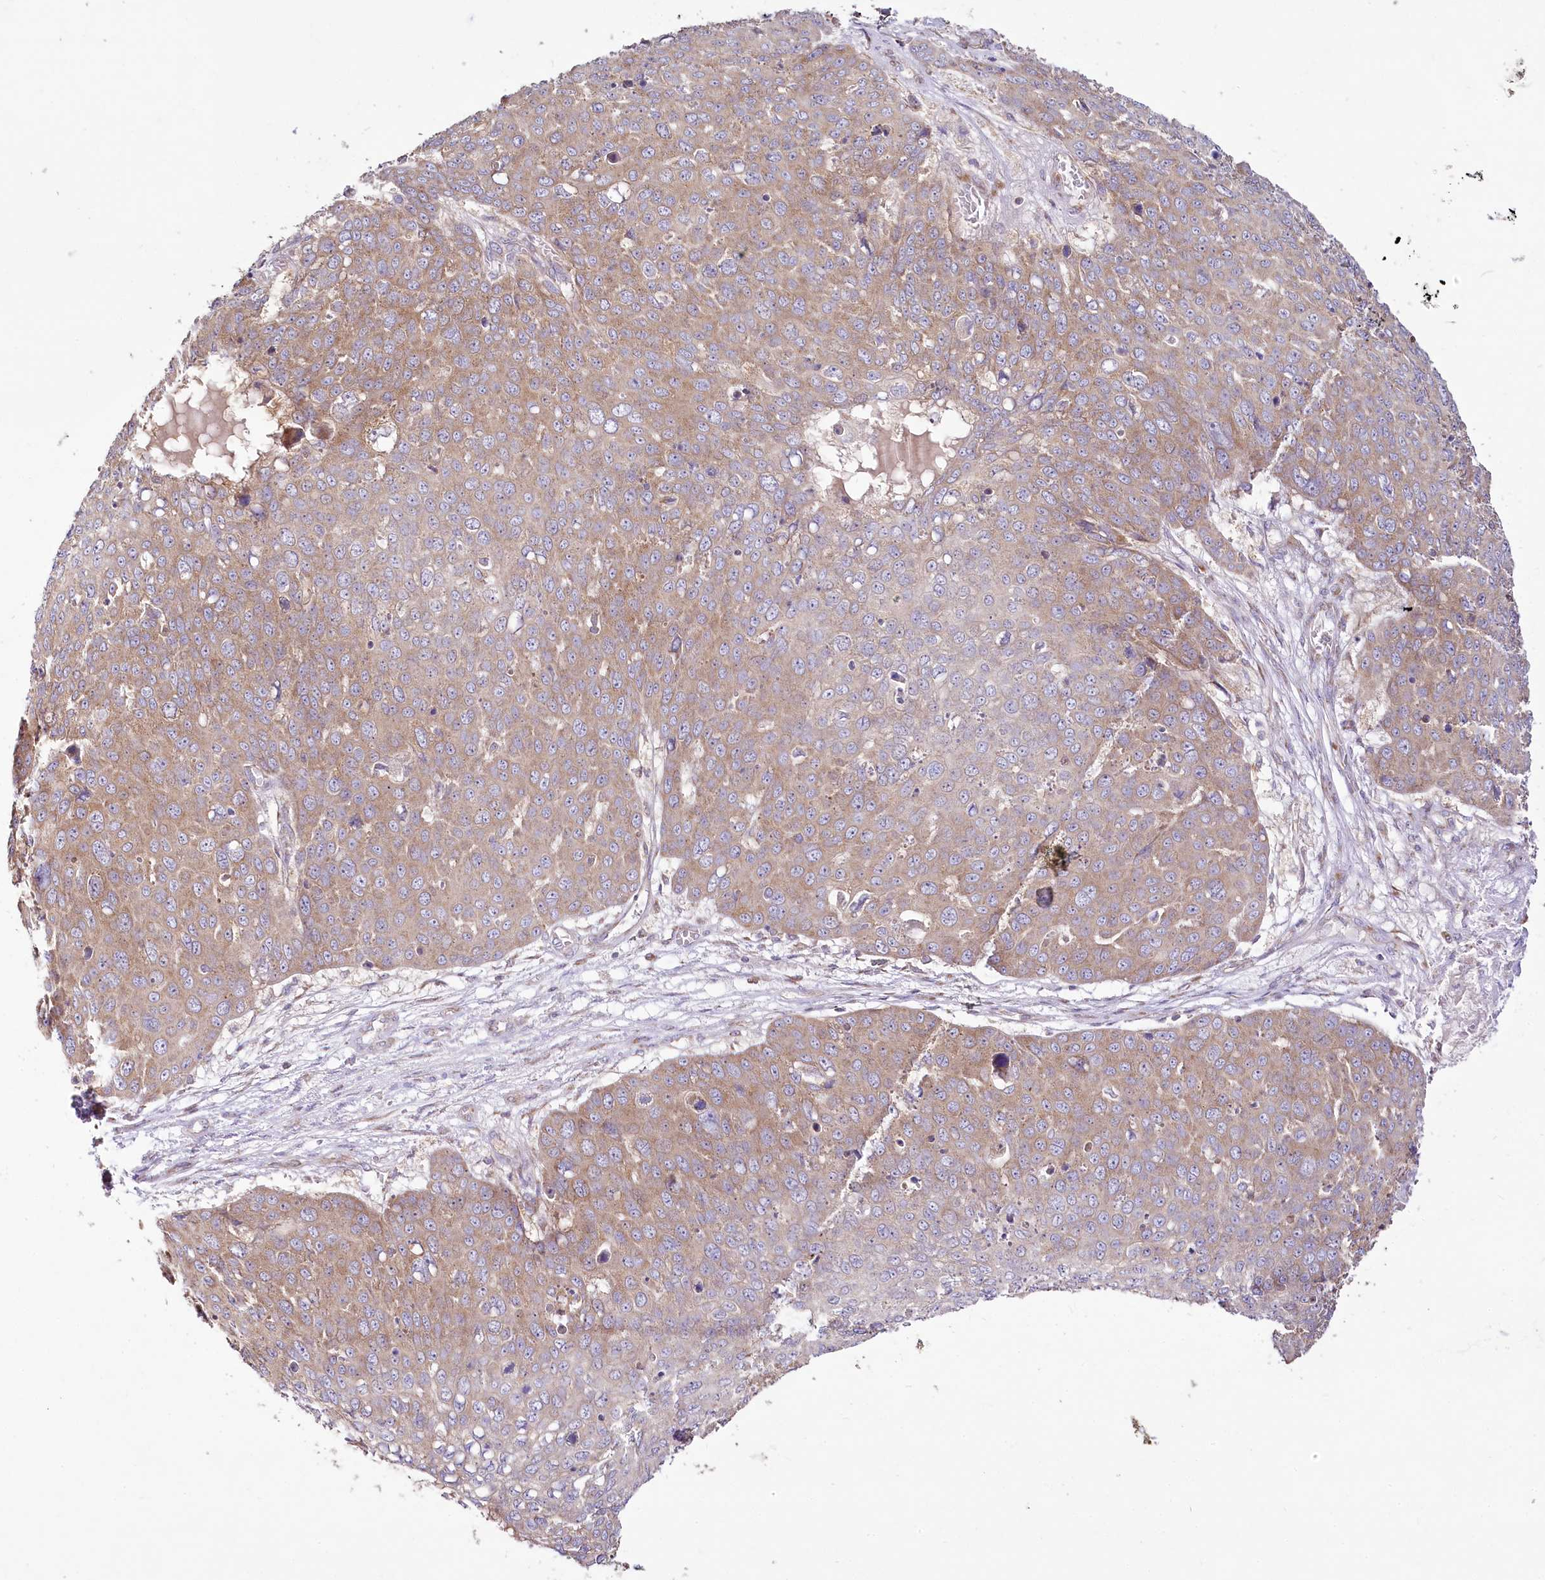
{"staining": {"intensity": "moderate", "quantity": ">75%", "location": "cytoplasmic/membranous"}, "tissue": "skin cancer", "cell_type": "Tumor cells", "image_type": "cancer", "snomed": [{"axis": "morphology", "description": "Squamous cell carcinoma, NOS"}, {"axis": "topography", "description": "Skin"}], "caption": "Moderate cytoplasmic/membranous positivity for a protein is identified in approximately >75% of tumor cells of skin cancer (squamous cell carcinoma) using immunohistochemistry (IHC).", "gene": "ACOX2", "patient": {"sex": "male", "age": 71}}